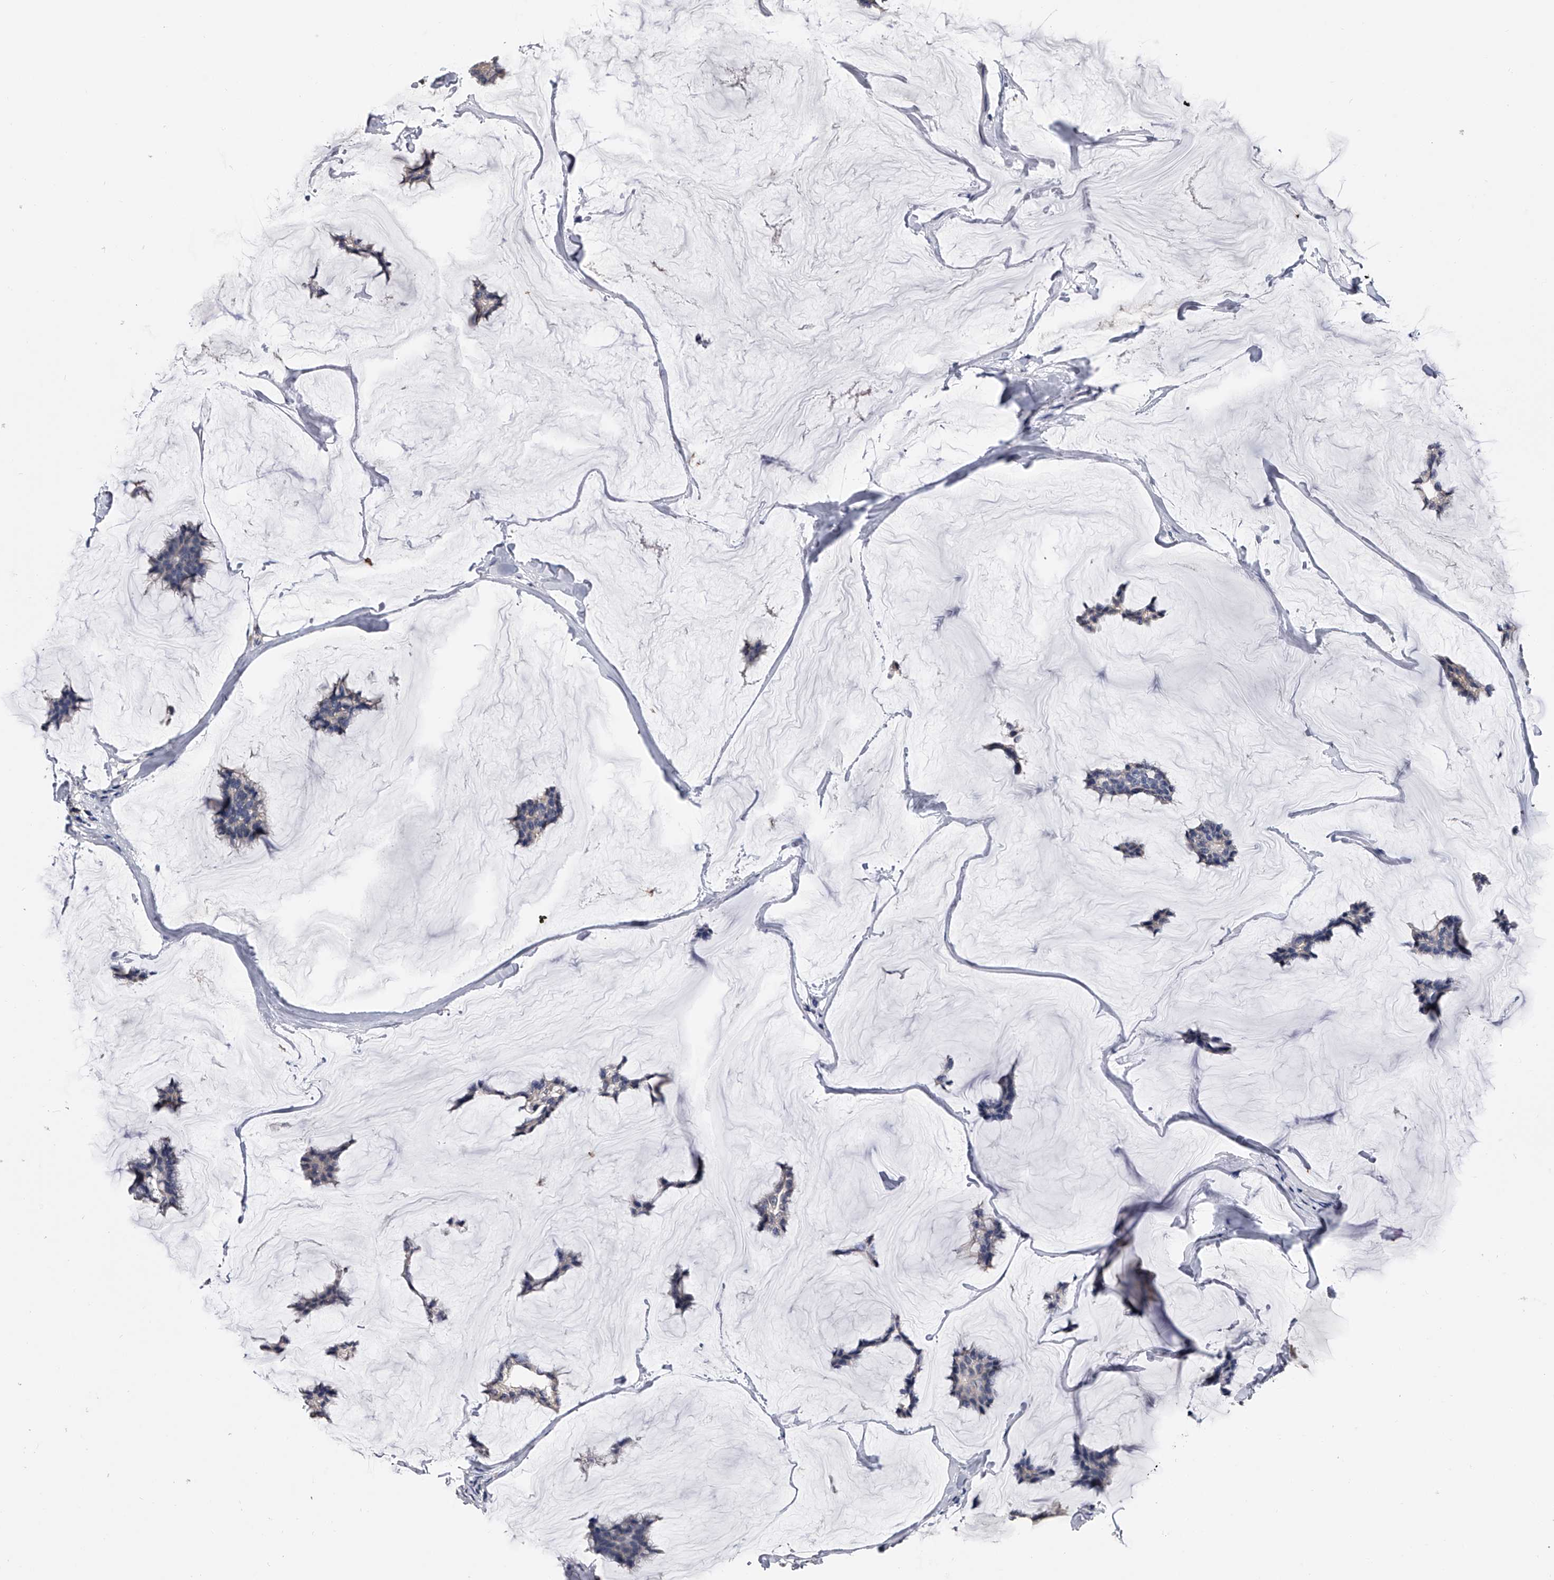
{"staining": {"intensity": "negative", "quantity": "none", "location": "none"}, "tissue": "breast cancer", "cell_type": "Tumor cells", "image_type": "cancer", "snomed": [{"axis": "morphology", "description": "Duct carcinoma"}, {"axis": "topography", "description": "Breast"}], "caption": "IHC histopathology image of breast cancer (invasive ductal carcinoma) stained for a protein (brown), which demonstrates no staining in tumor cells.", "gene": "EFCAB7", "patient": {"sex": "female", "age": 93}}